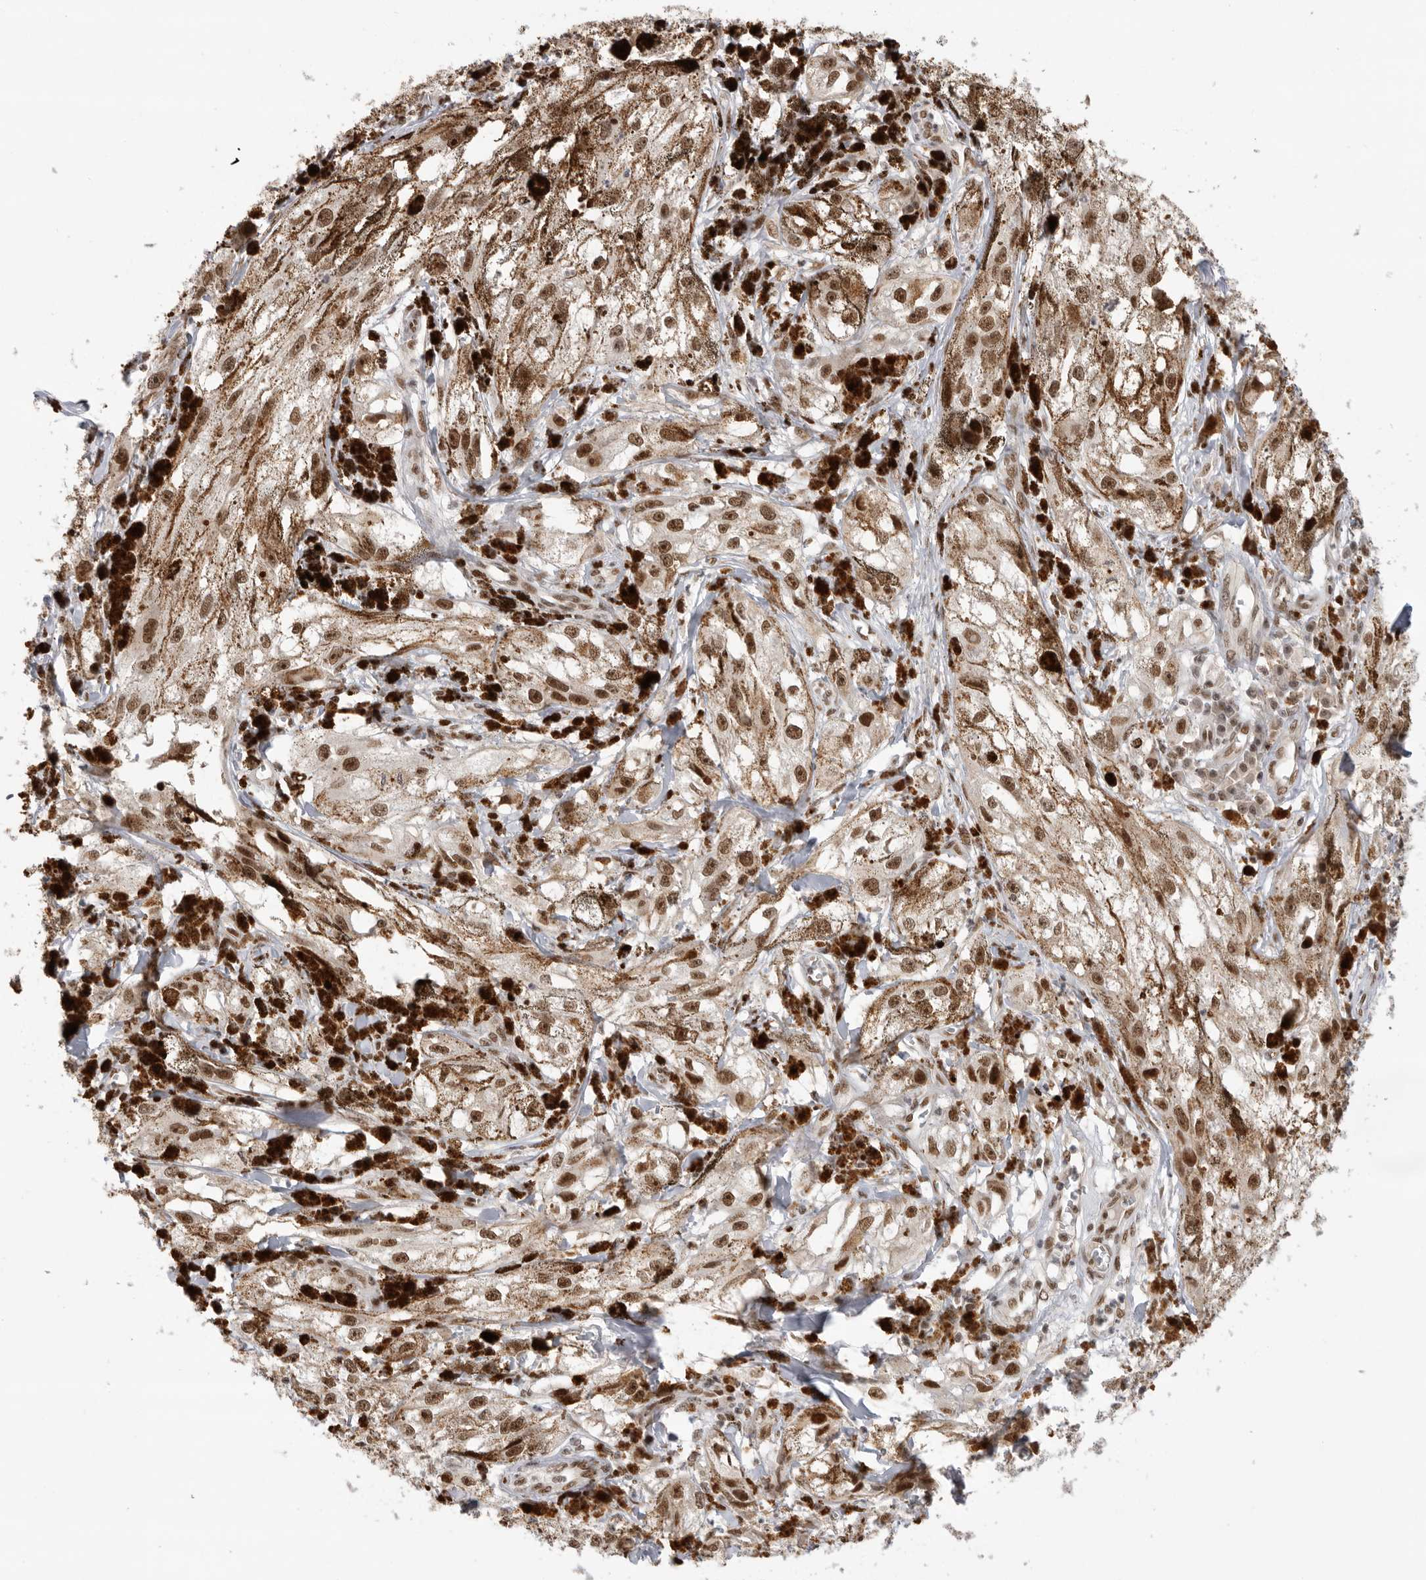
{"staining": {"intensity": "moderate", "quantity": ">75%", "location": "nuclear"}, "tissue": "melanoma", "cell_type": "Tumor cells", "image_type": "cancer", "snomed": [{"axis": "morphology", "description": "Malignant melanoma, NOS"}, {"axis": "topography", "description": "Skin"}], "caption": "Human melanoma stained with a brown dye exhibits moderate nuclear positive expression in about >75% of tumor cells.", "gene": "ZNF830", "patient": {"sex": "male", "age": 88}}